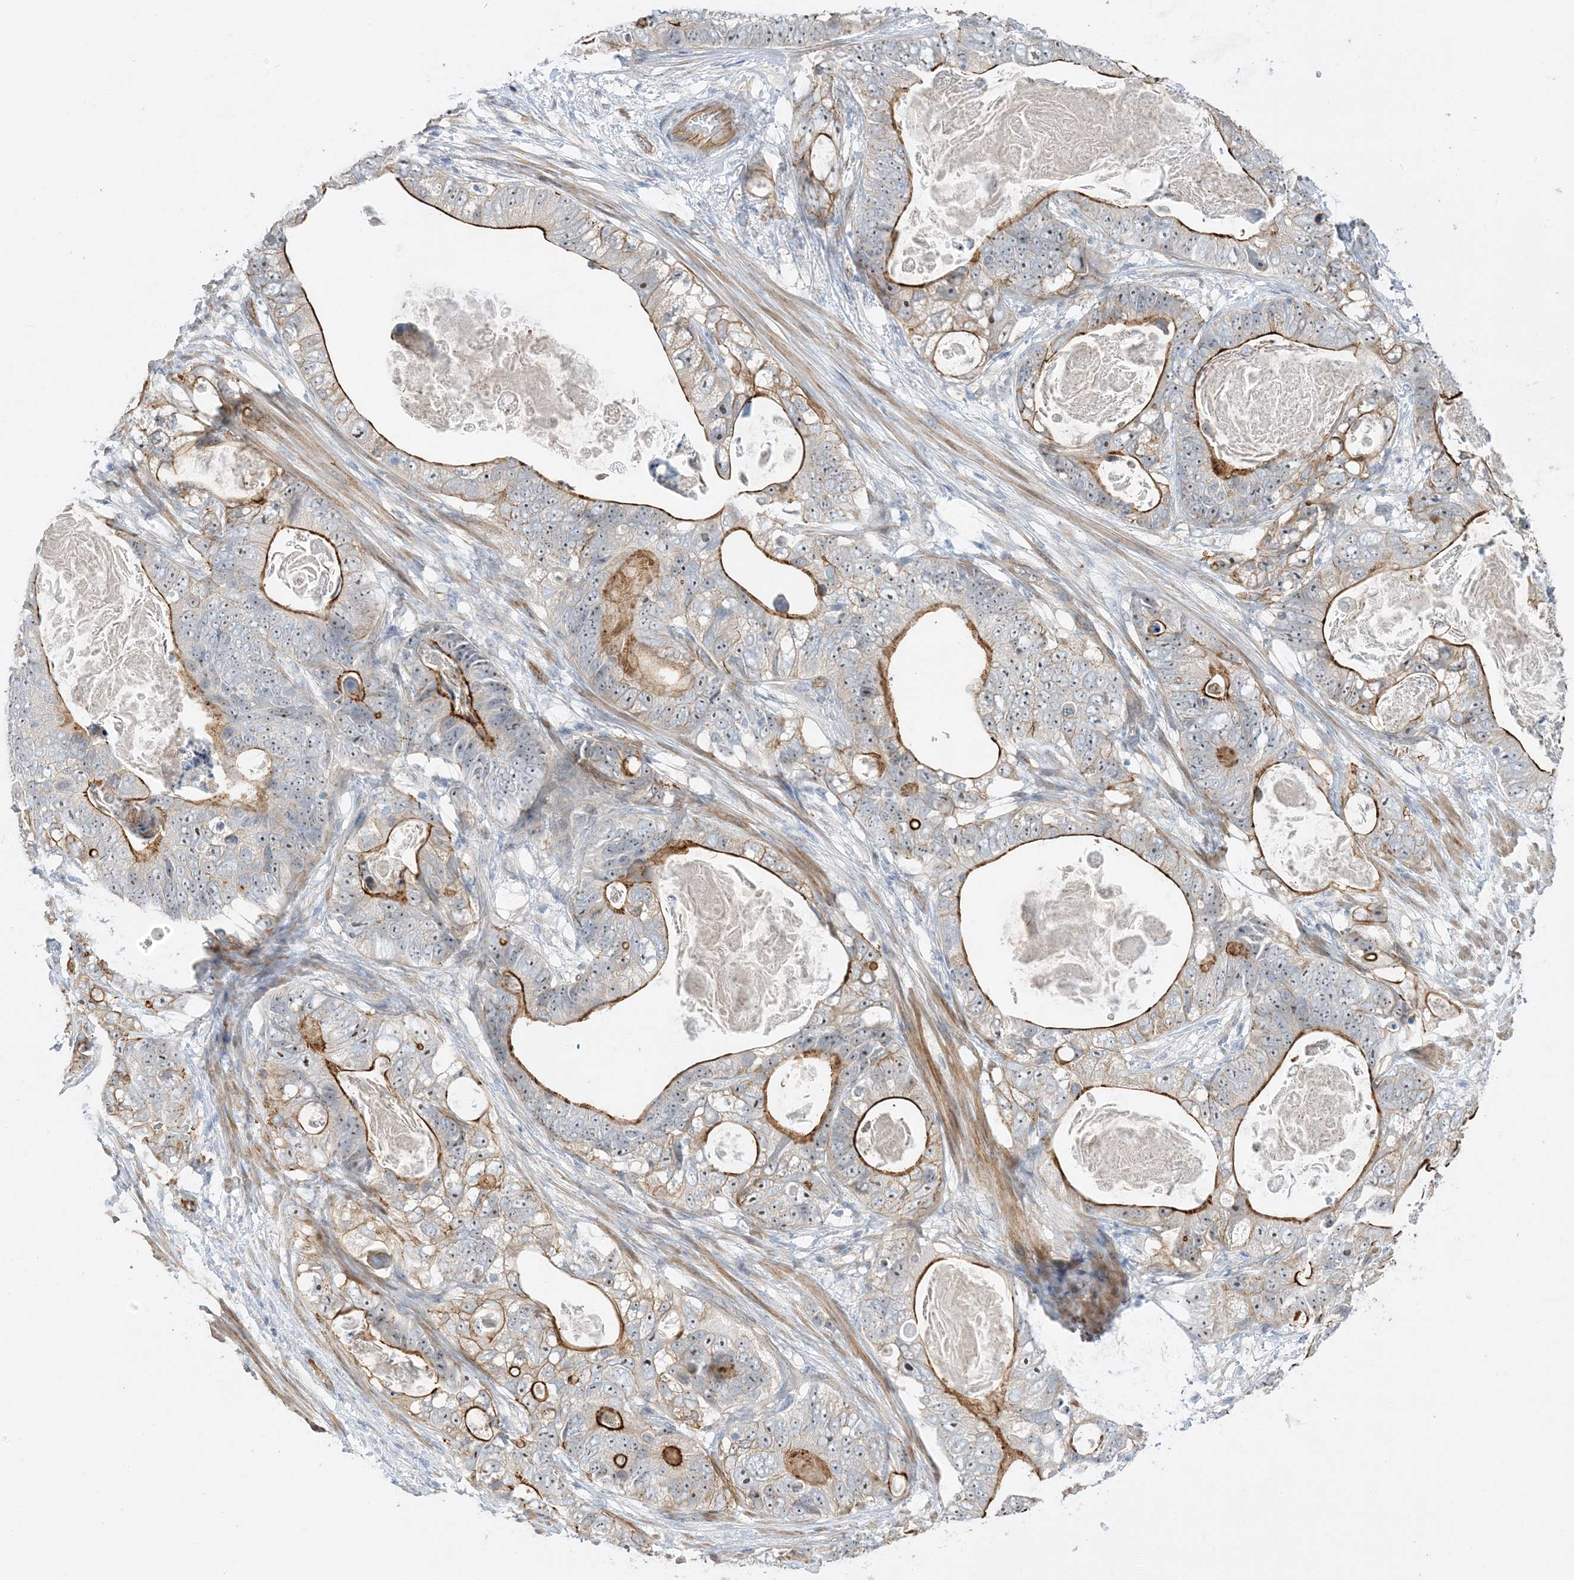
{"staining": {"intensity": "strong", "quantity": "25%-75%", "location": "cytoplasmic/membranous"}, "tissue": "stomach cancer", "cell_type": "Tumor cells", "image_type": "cancer", "snomed": [{"axis": "morphology", "description": "Normal tissue, NOS"}, {"axis": "morphology", "description": "Adenocarcinoma, NOS"}, {"axis": "topography", "description": "Stomach"}], "caption": "An IHC image of neoplastic tissue is shown. Protein staining in brown highlights strong cytoplasmic/membranous positivity in adenocarcinoma (stomach) within tumor cells. (DAB (3,3'-diaminobenzidine) IHC, brown staining for protein, blue staining for nuclei).", "gene": "IL36B", "patient": {"sex": "female", "age": 89}}